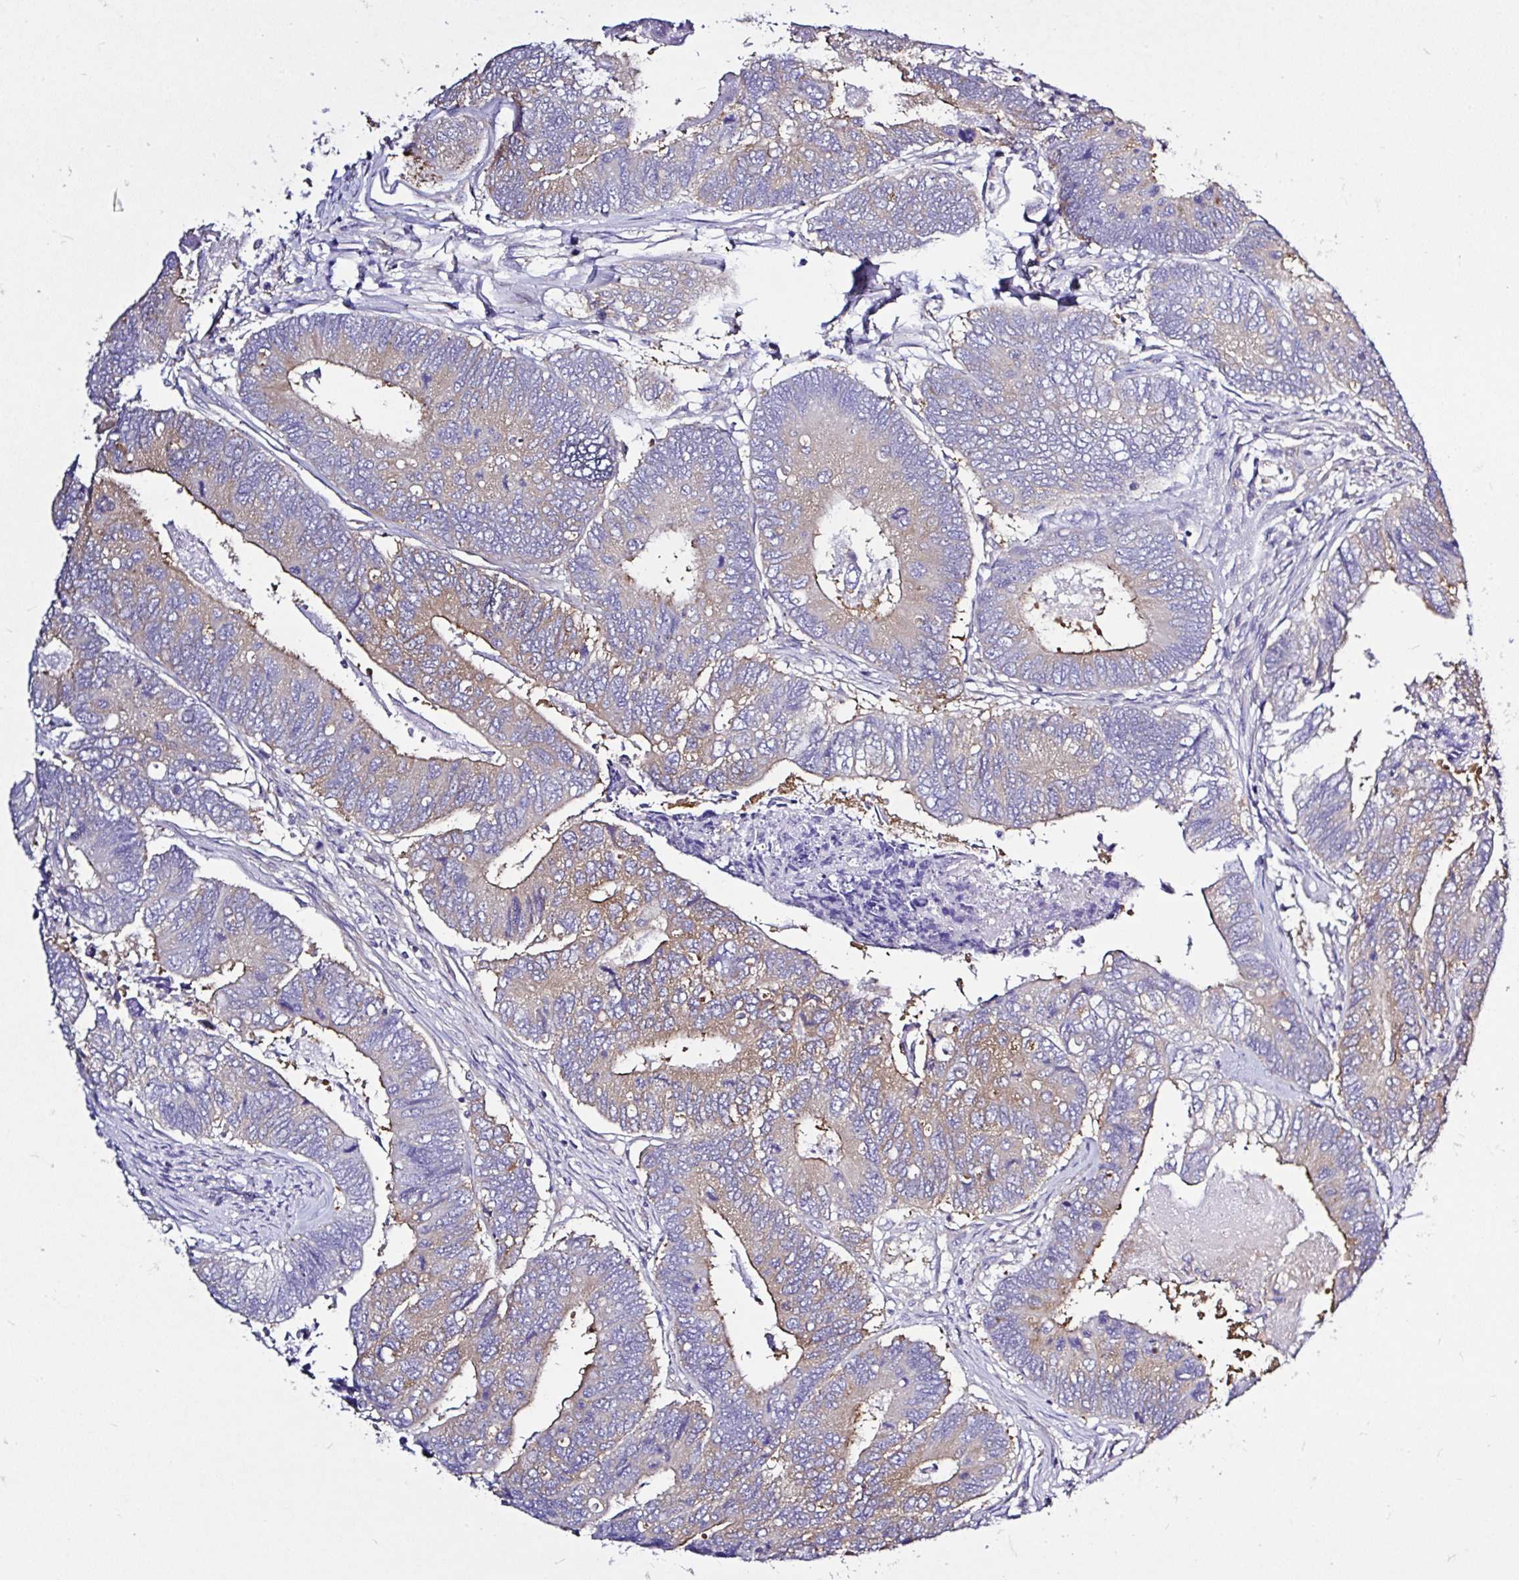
{"staining": {"intensity": "moderate", "quantity": "<25%", "location": "cytoplasmic/membranous"}, "tissue": "colorectal cancer", "cell_type": "Tumor cells", "image_type": "cancer", "snomed": [{"axis": "morphology", "description": "Adenocarcinoma, NOS"}, {"axis": "topography", "description": "Colon"}], "caption": "DAB (3,3'-diaminobenzidine) immunohistochemical staining of colorectal adenocarcinoma shows moderate cytoplasmic/membranous protein expression in about <25% of tumor cells. The staining was performed using DAB (3,3'-diaminobenzidine) to visualize the protein expression in brown, while the nuclei were stained in blue with hematoxylin (Magnification: 20x).", "gene": "LARS1", "patient": {"sex": "female", "age": 67}}